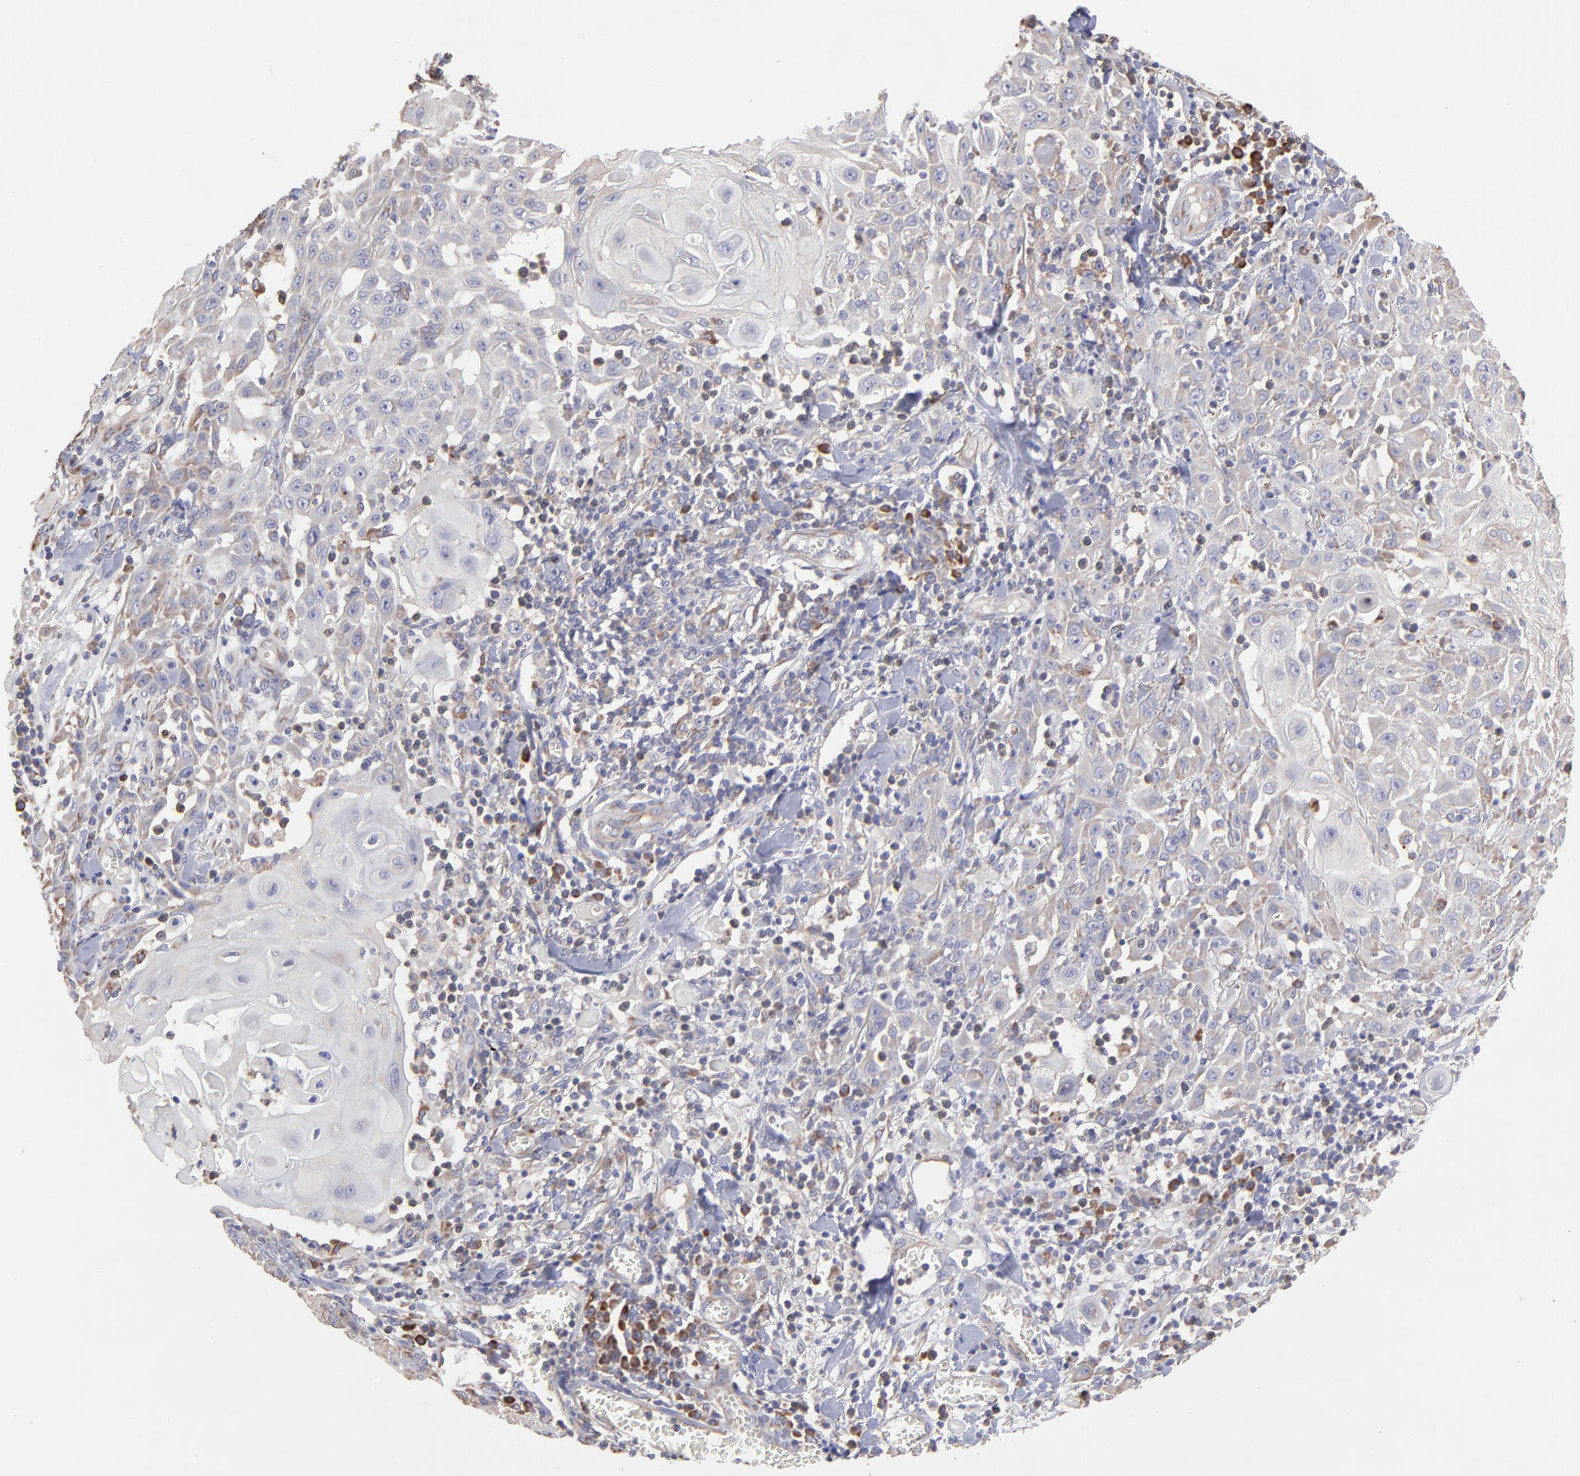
{"staining": {"intensity": "negative", "quantity": "none", "location": "none"}, "tissue": "skin cancer", "cell_type": "Tumor cells", "image_type": "cancer", "snomed": [{"axis": "morphology", "description": "Squamous cell carcinoma, NOS"}, {"axis": "topography", "description": "Skin"}], "caption": "Image shows no protein positivity in tumor cells of skin cancer tissue.", "gene": "RPLP0", "patient": {"sex": "male", "age": 24}}